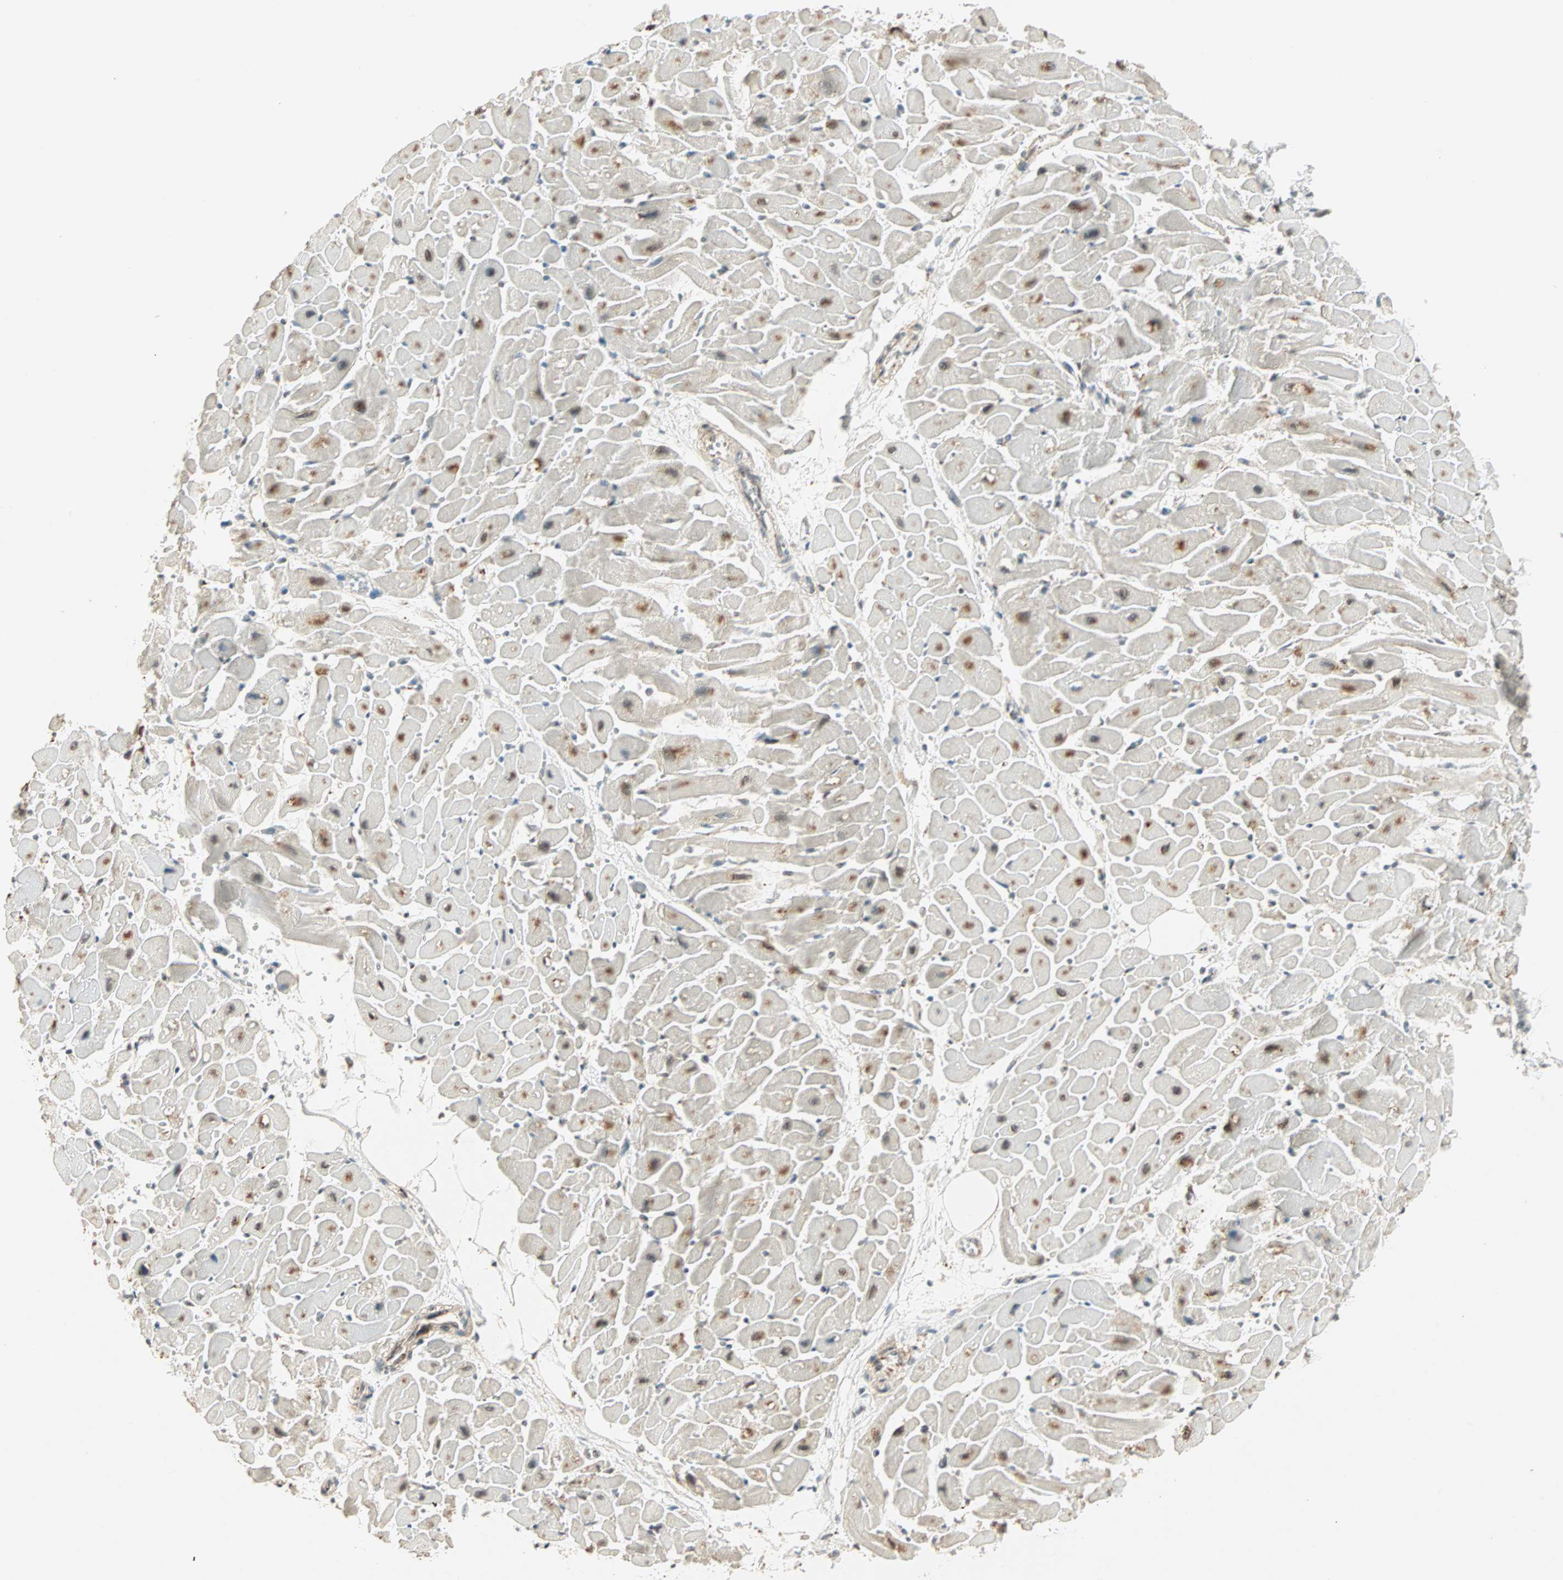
{"staining": {"intensity": "weak", "quantity": "25%-75%", "location": "nuclear"}, "tissue": "heart muscle", "cell_type": "Cardiomyocytes", "image_type": "normal", "snomed": [{"axis": "morphology", "description": "Normal tissue, NOS"}, {"axis": "topography", "description": "Heart"}], "caption": "Cardiomyocytes display weak nuclear staining in approximately 25%-75% of cells in benign heart muscle.", "gene": "PRDM2", "patient": {"sex": "female", "age": 19}}